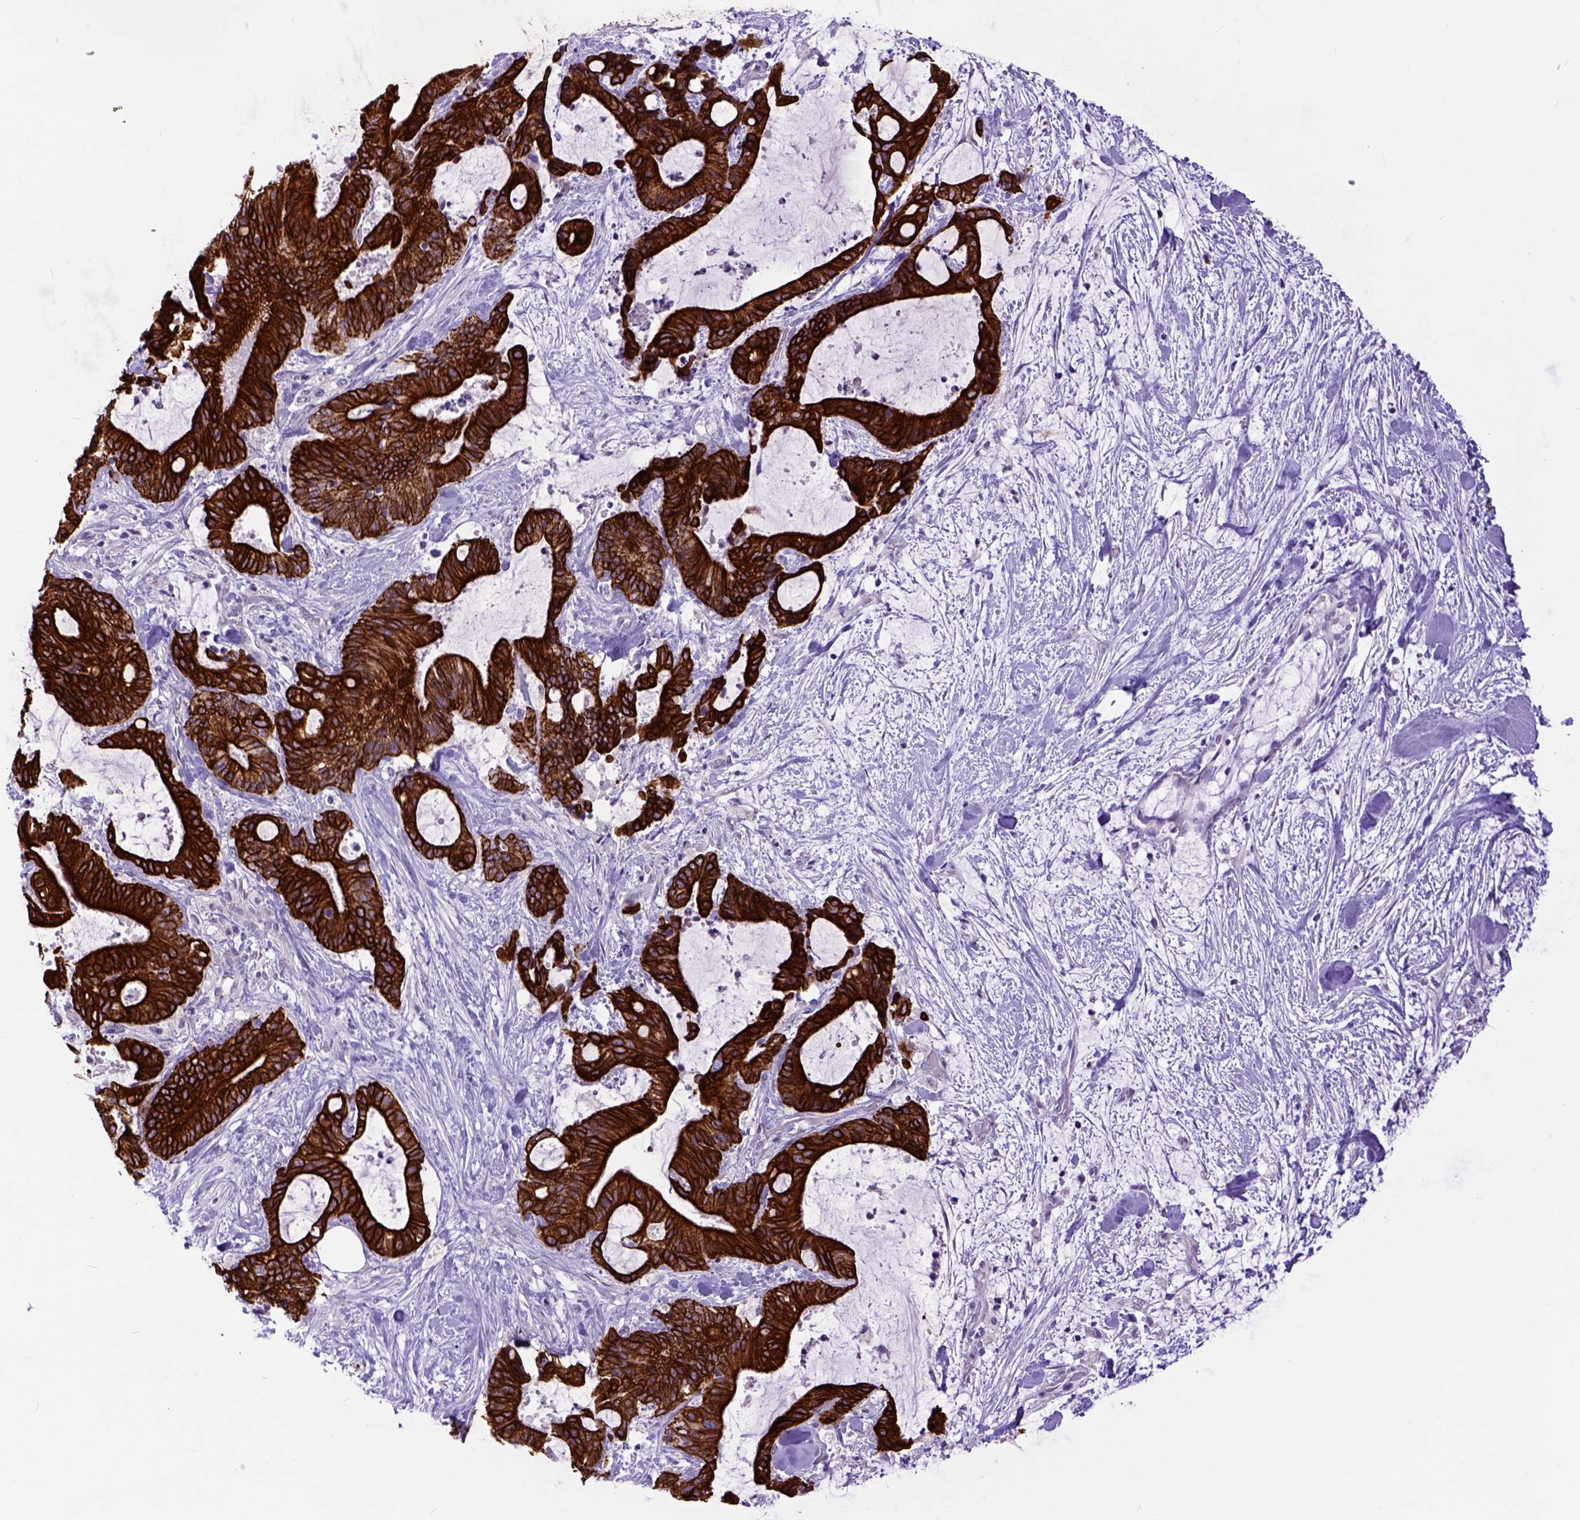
{"staining": {"intensity": "strong", "quantity": ">75%", "location": "cytoplasmic/membranous"}, "tissue": "liver cancer", "cell_type": "Tumor cells", "image_type": "cancer", "snomed": [{"axis": "morphology", "description": "Cholangiocarcinoma"}, {"axis": "topography", "description": "Liver"}], "caption": "DAB immunohistochemical staining of liver cancer (cholangiocarcinoma) displays strong cytoplasmic/membranous protein positivity in approximately >75% of tumor cells.", "gene": "RAB25", "patient": {"sex": "female", "age": 73}}